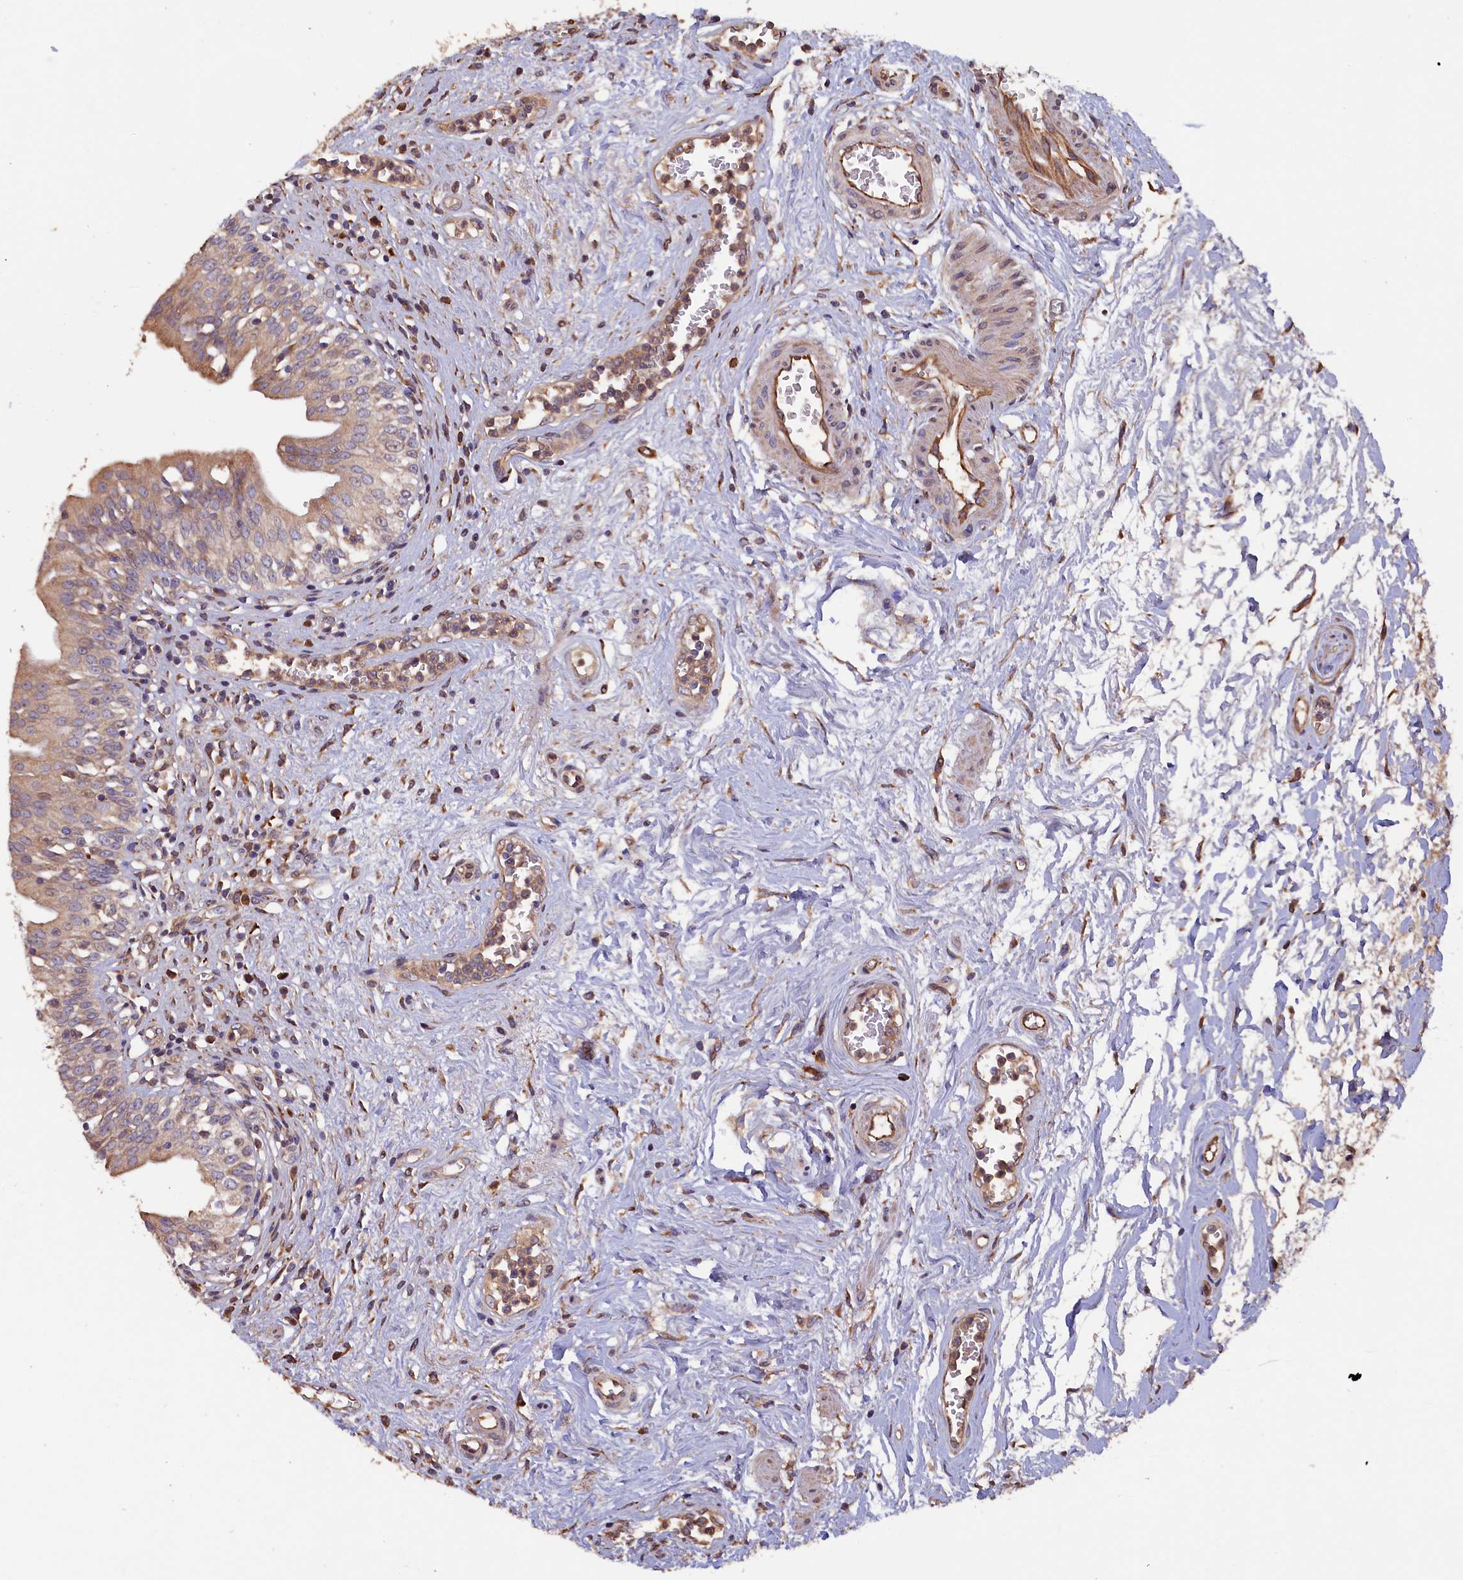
{"staining": {"intensity": "weak", "quantity": "25%-75%", "location": "cytoplasmic/membranous"}, "tissue": "urinary bladder", "cell_type": "Urothelial cells", "image_type": "normal", "snomed": [{"axis": "morphology", "description": "Normal tissue, NOS"}, {"axis": "morphology", "description": "Inflammation, NOS"}, {"axis": "topography", "description": "Urinary bladder"}], "caption": "Immunohistochemistry (DAB) staining of normal urinary bladder shows weak cytoplasmic/membranous protein expression in approximately 25%-75% of urothelial cells.", "gene": "GREB1L", "patient": {"sex": "male", "age": 63}}